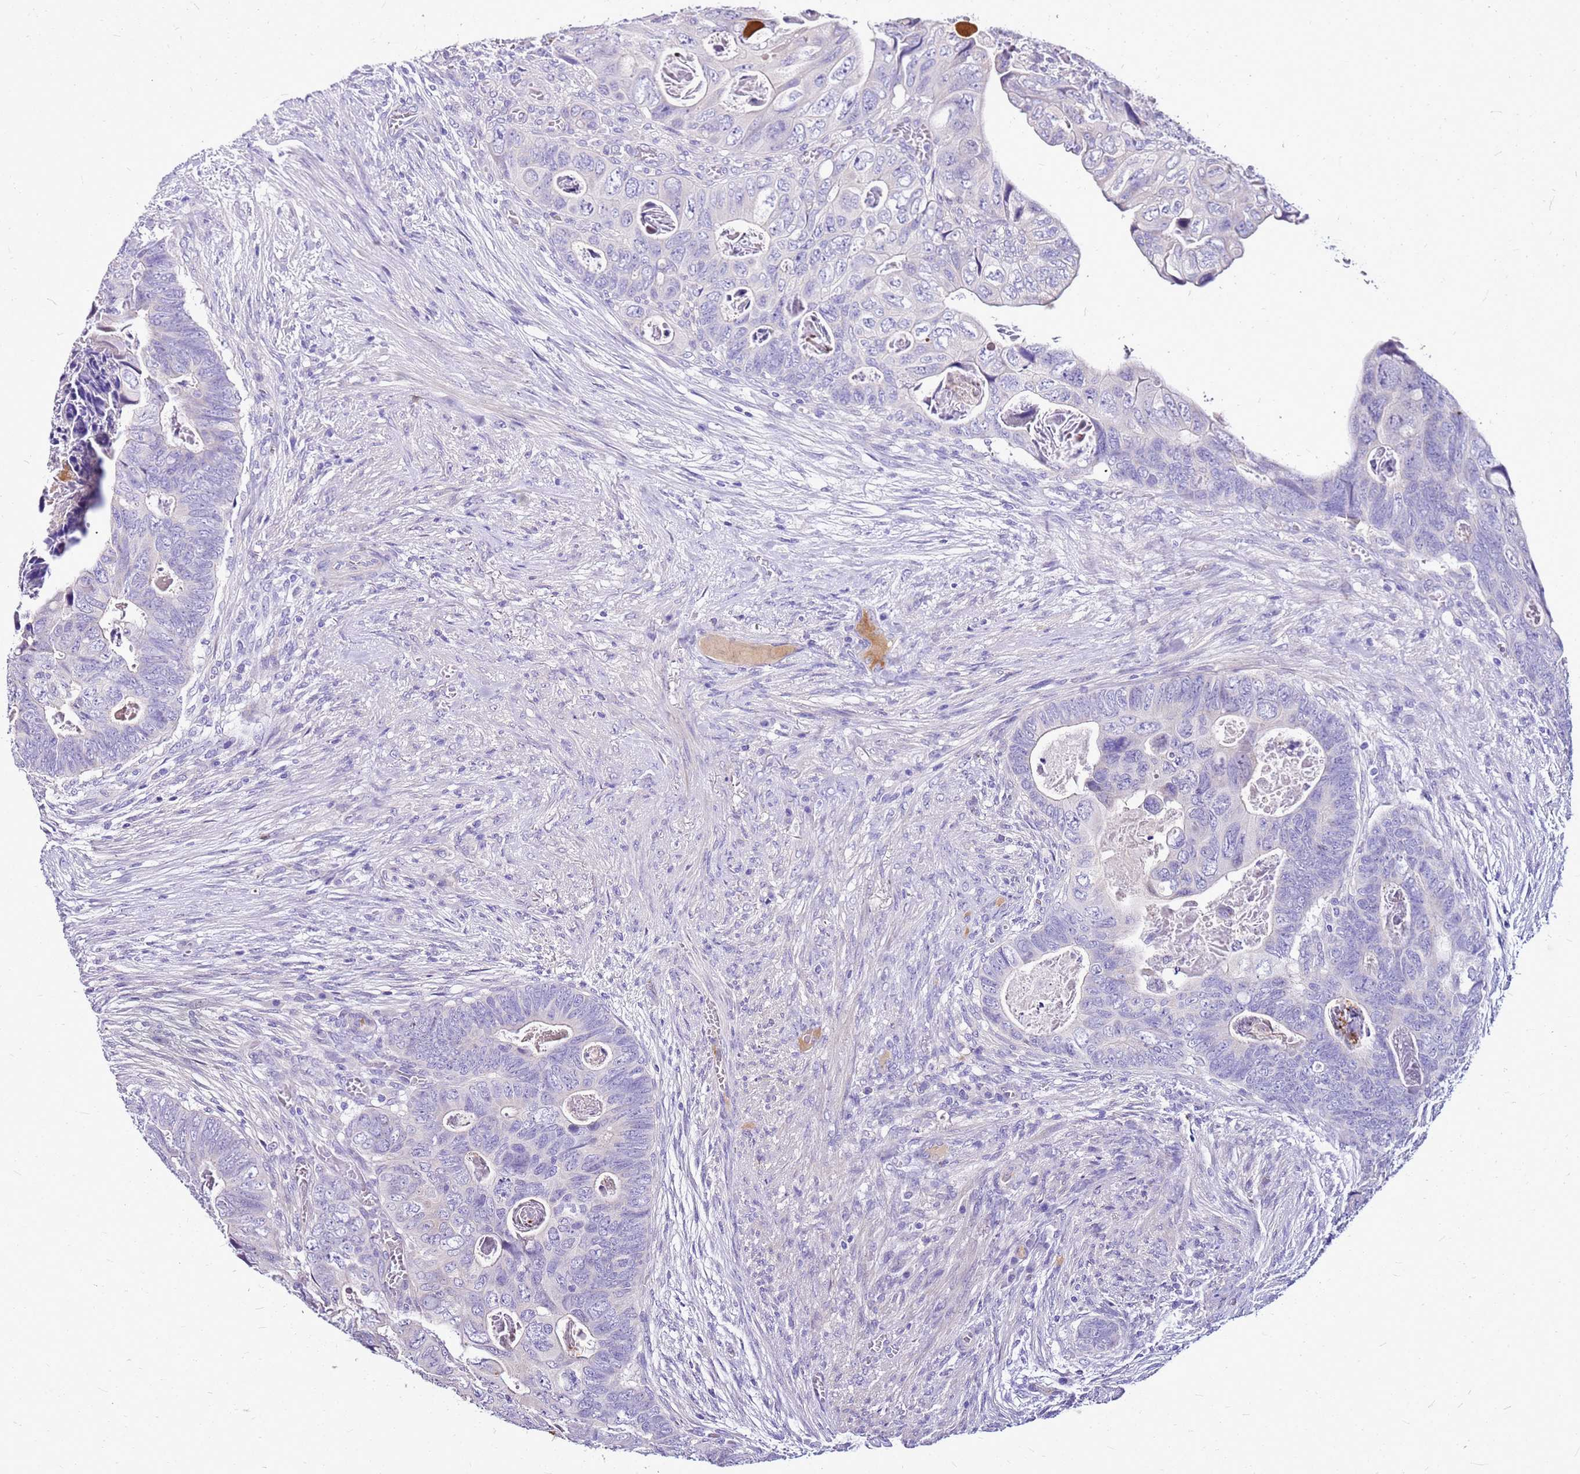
{"staining": {"intensity": "negative", "quantity": "none", "location": "none"}, "tissue": "colorectal cancer", "cell_type": "Tumor cells", "image_type": "cancer", "snomed": [{"axis": "morphology", "description": "Adenocarcinoma, NOS"}, {"axis": "topography", "description": "Rectum"}], "caption": "The micrograph exhibits no staining of tumor cells in adenocarcinoma (colorectal).", "gene": "DCDC2B", "patient": {"sex": "female", "age": 78}}